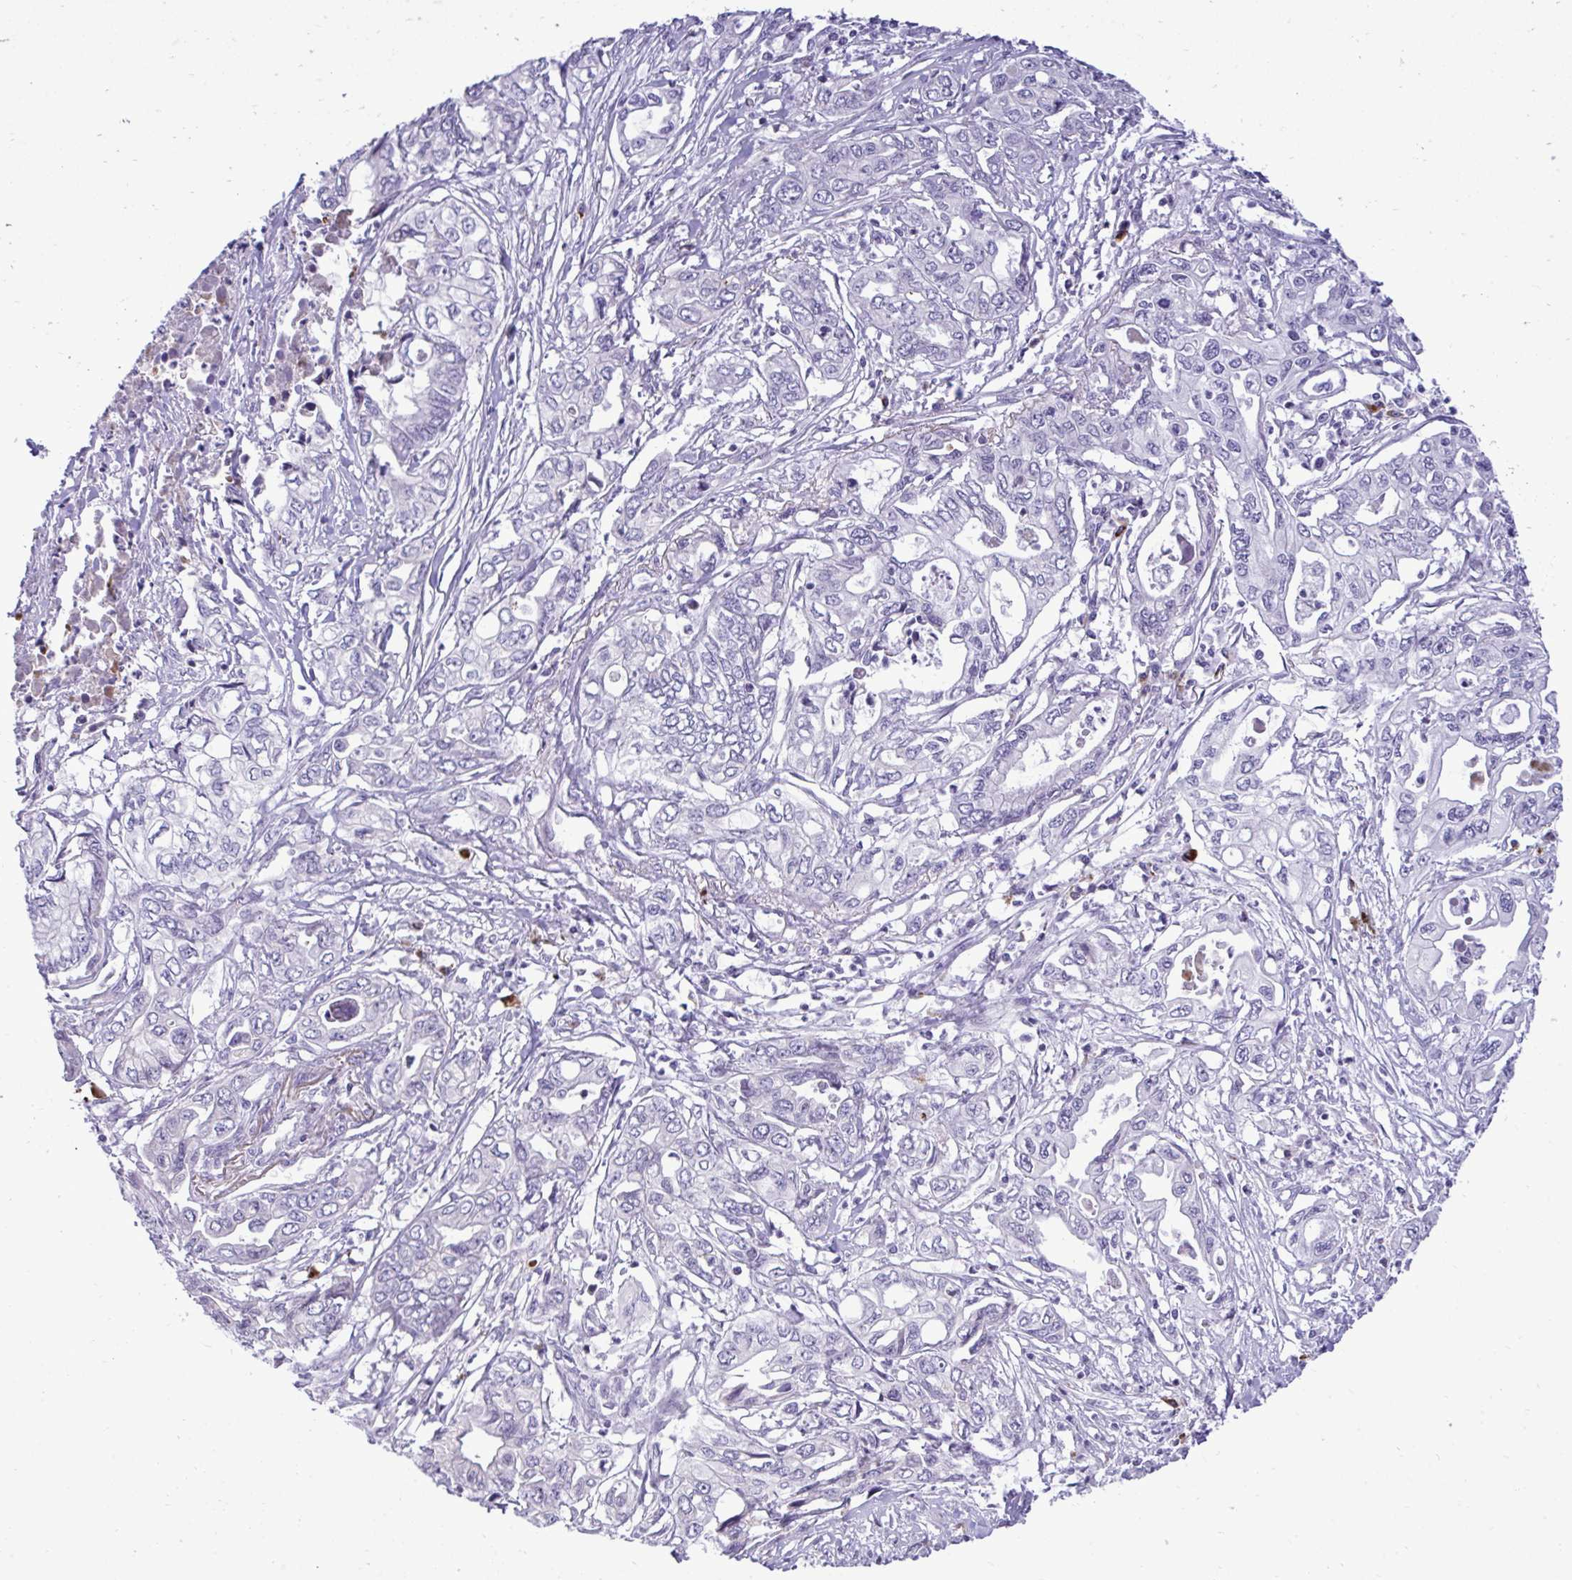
{"staining": {"intensity": "negative", "quantity": "none", "location": "none"}, "tissue": "pancreatic cancer", "cell_type": "Tumor cells", "image_type": "cancer", "snomed": [{"axis": "morphology", "description": "Adenocarcinoma, NOS"}, {"axis": "topography", "description": "Pancreas"}], "caption": "High power microscopy histopathology image of an immunohistochemistry (IHC) image of pancreatic adenocarcinoma, revealing no significant expression in tumor cells.", "gene": "SPAG1", "patient": {"sex": "male", "age": 68}}